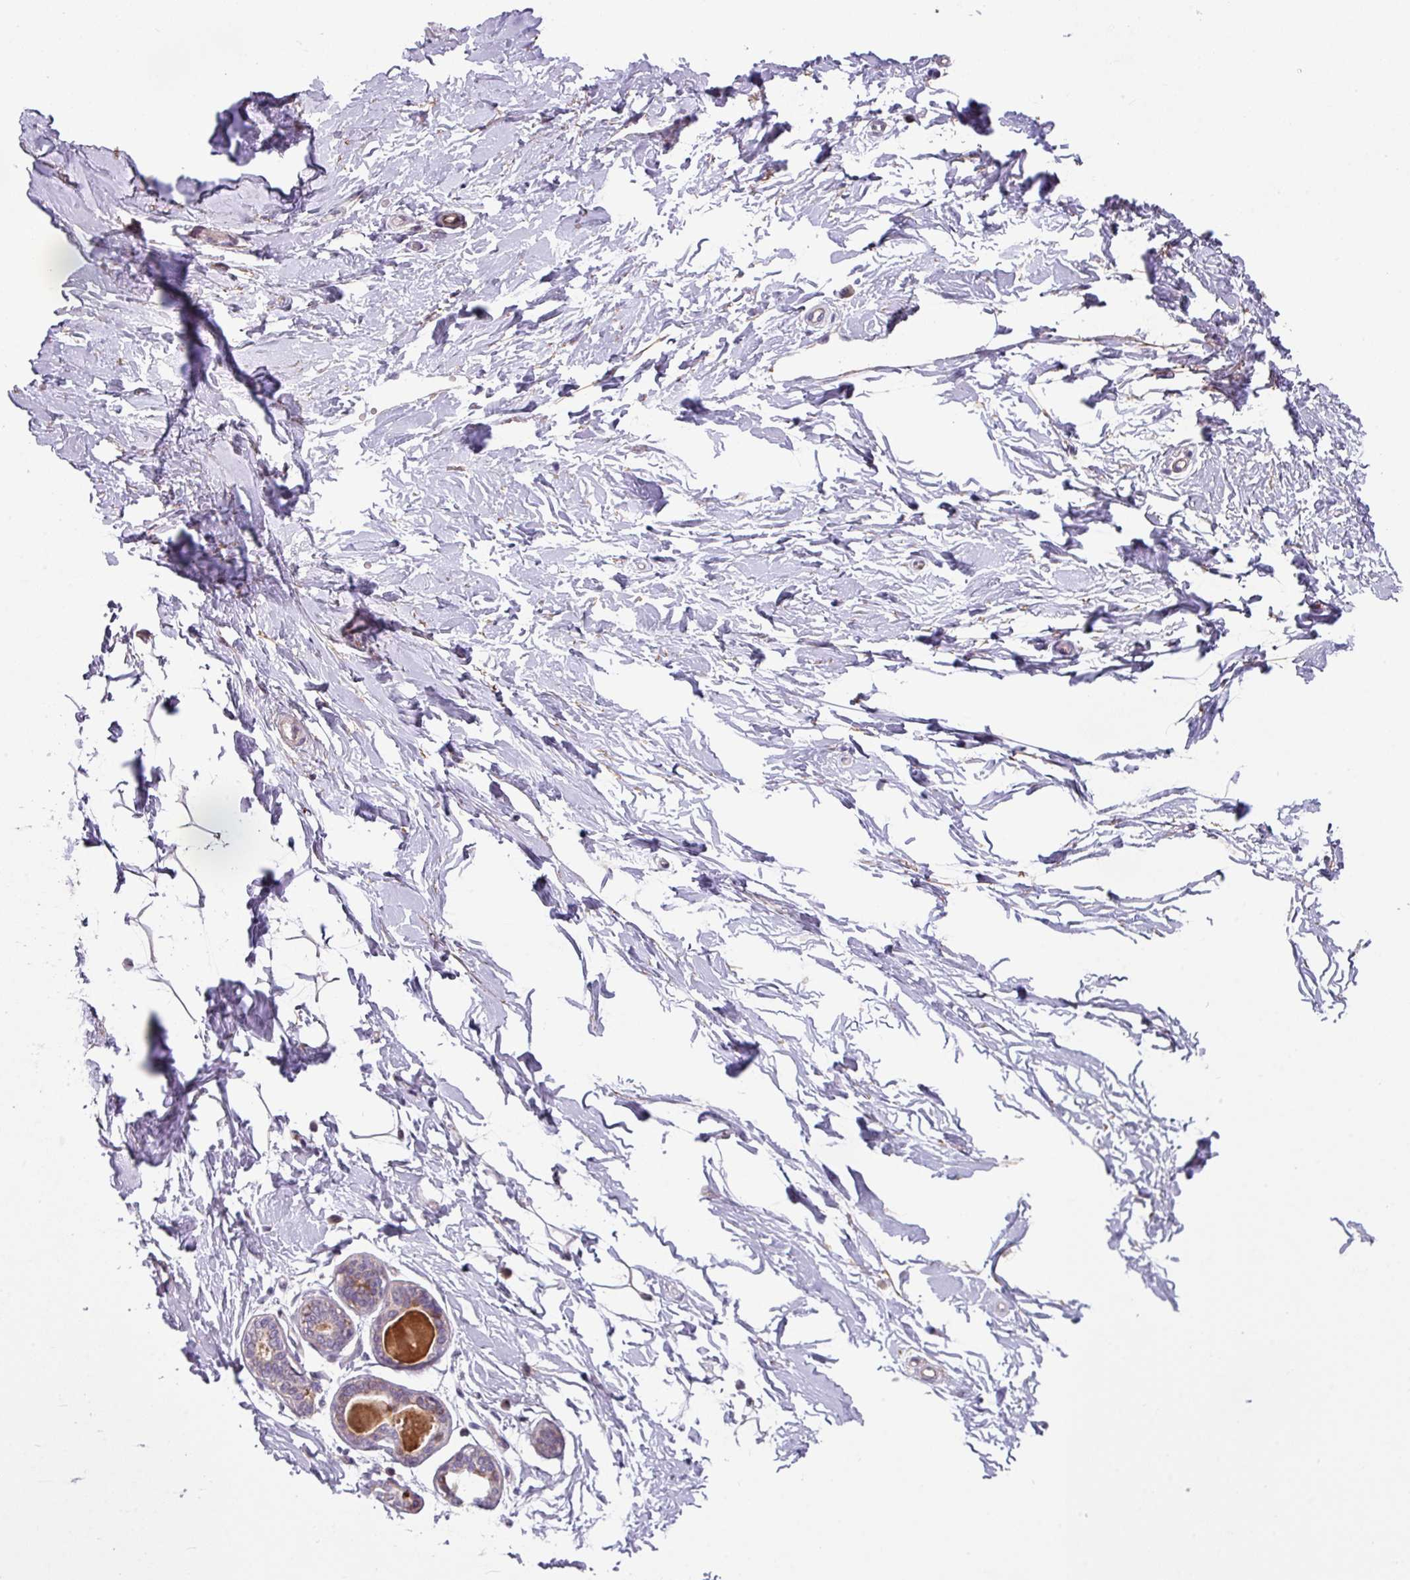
{"staining": {"intensity": "negative", "quantity": "none", "location": "none"}, "tissue": "breast", "cell_type": "Adipocytes", "image_type": "normal", "snomed": [{"axis": "morphology", "description": "Normal tissue, NOS"}, {"axis": "topography", "description": "Breast"}], "caption": "Adipocytes are negative for protein expression in benign human breast. (DAB immunohistochemistry visualized using brightfield microscopy, high magnification).", "gene": "C2orf16", "patient": {"sex": "female", "age": 23}}